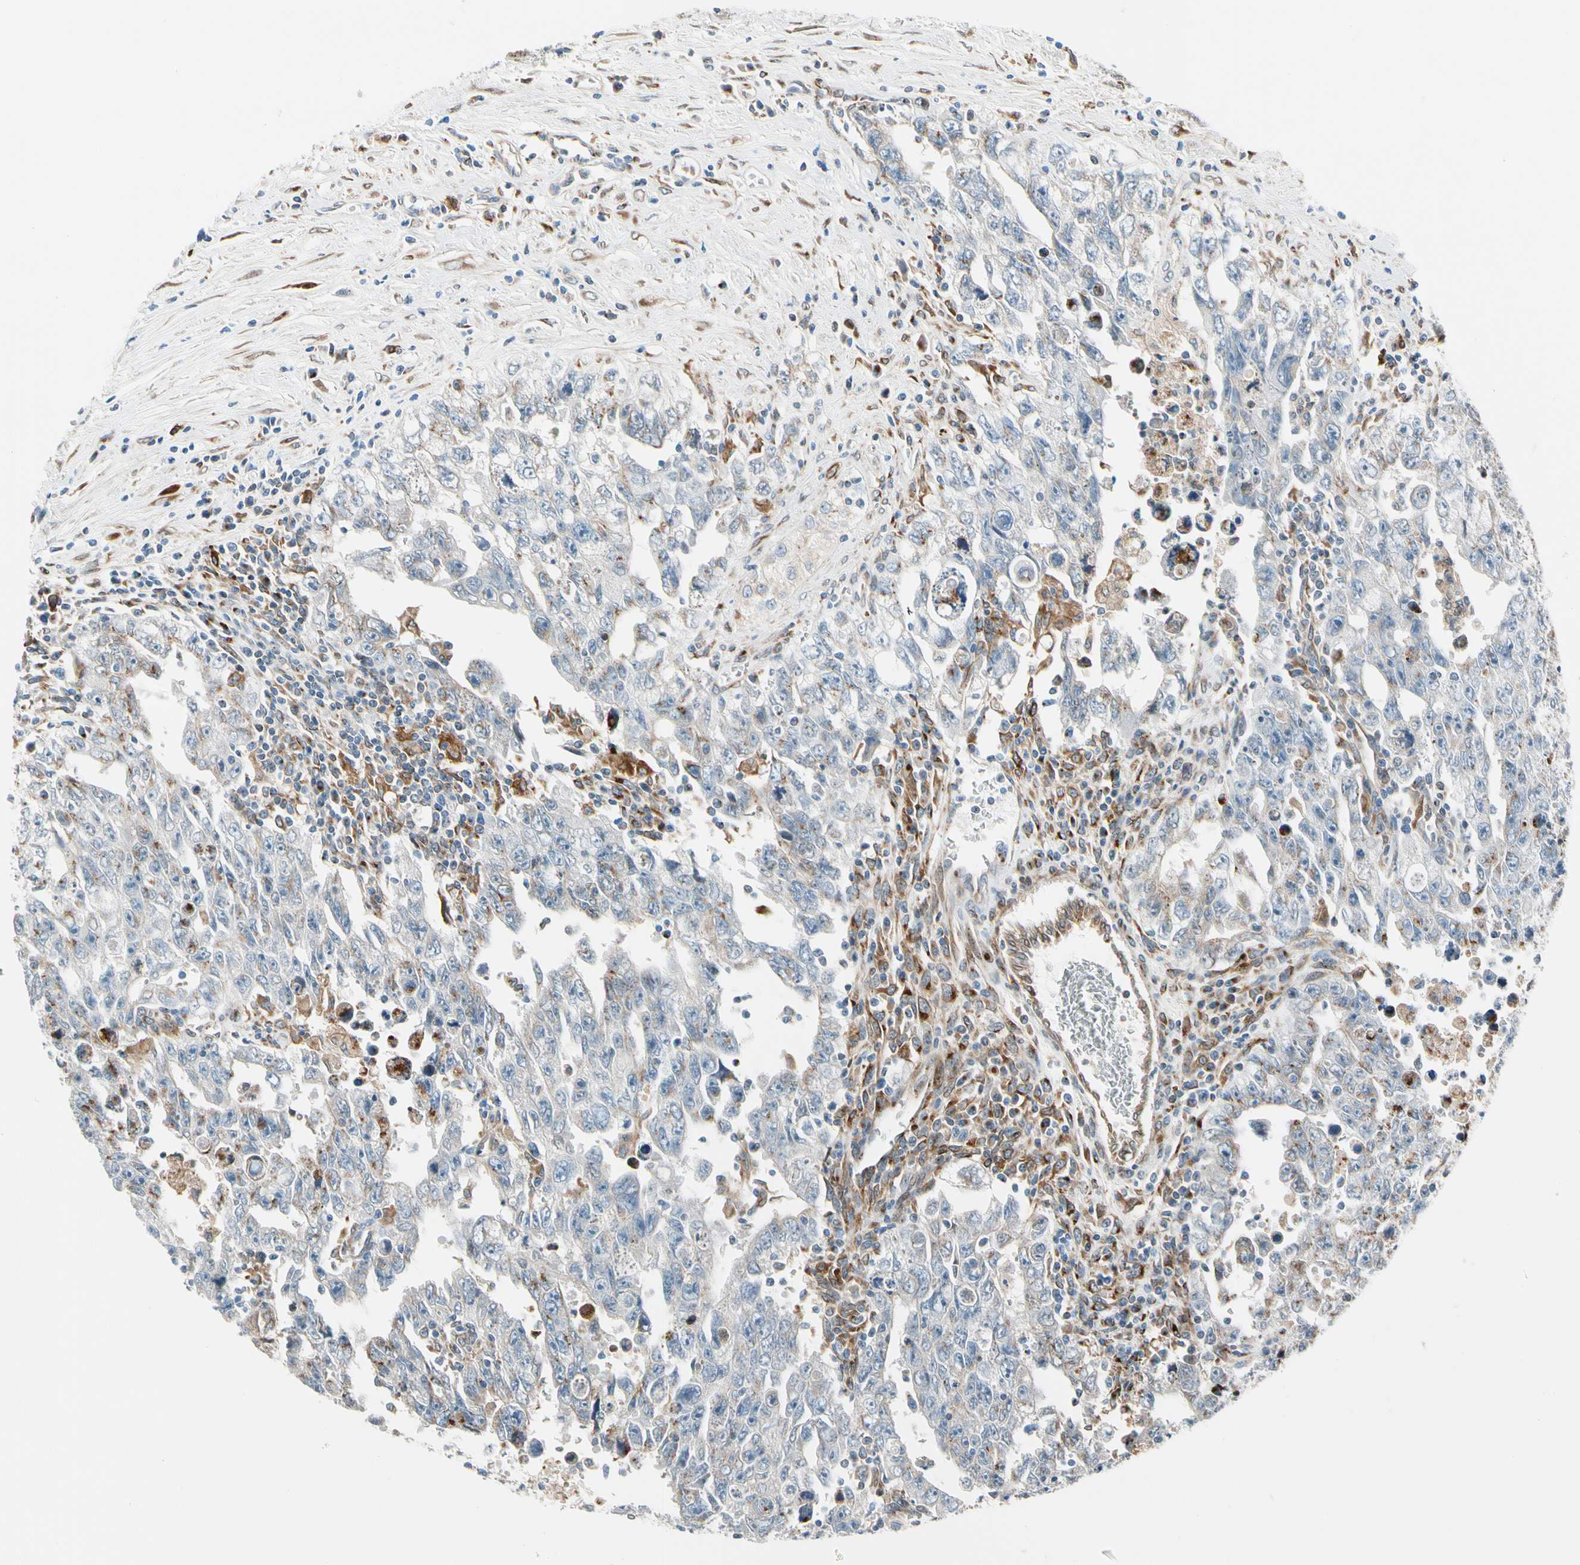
{"staining": {"intensity": "weak", "quantity": "<25%", "location": "cytoplasmic/membranous"}, "tissue": "testis cancer", "cell_type": "Tumor cells", "image_type": "cancer", "snomed": [{"axis": "morphology", "description": "Carcinoma, Embryonal, NOS"}, {"axis": "topography", "description": "Testis"}], "caption": "This image is of testis cancer (embryonal carcinoma) stained with IHC to label a protein in brown with the nuclei are counter-stained blue. There is no positivity in tumor cells.", "gene": "NUCB1", "patient": {"sex": "male", "age": 28}}